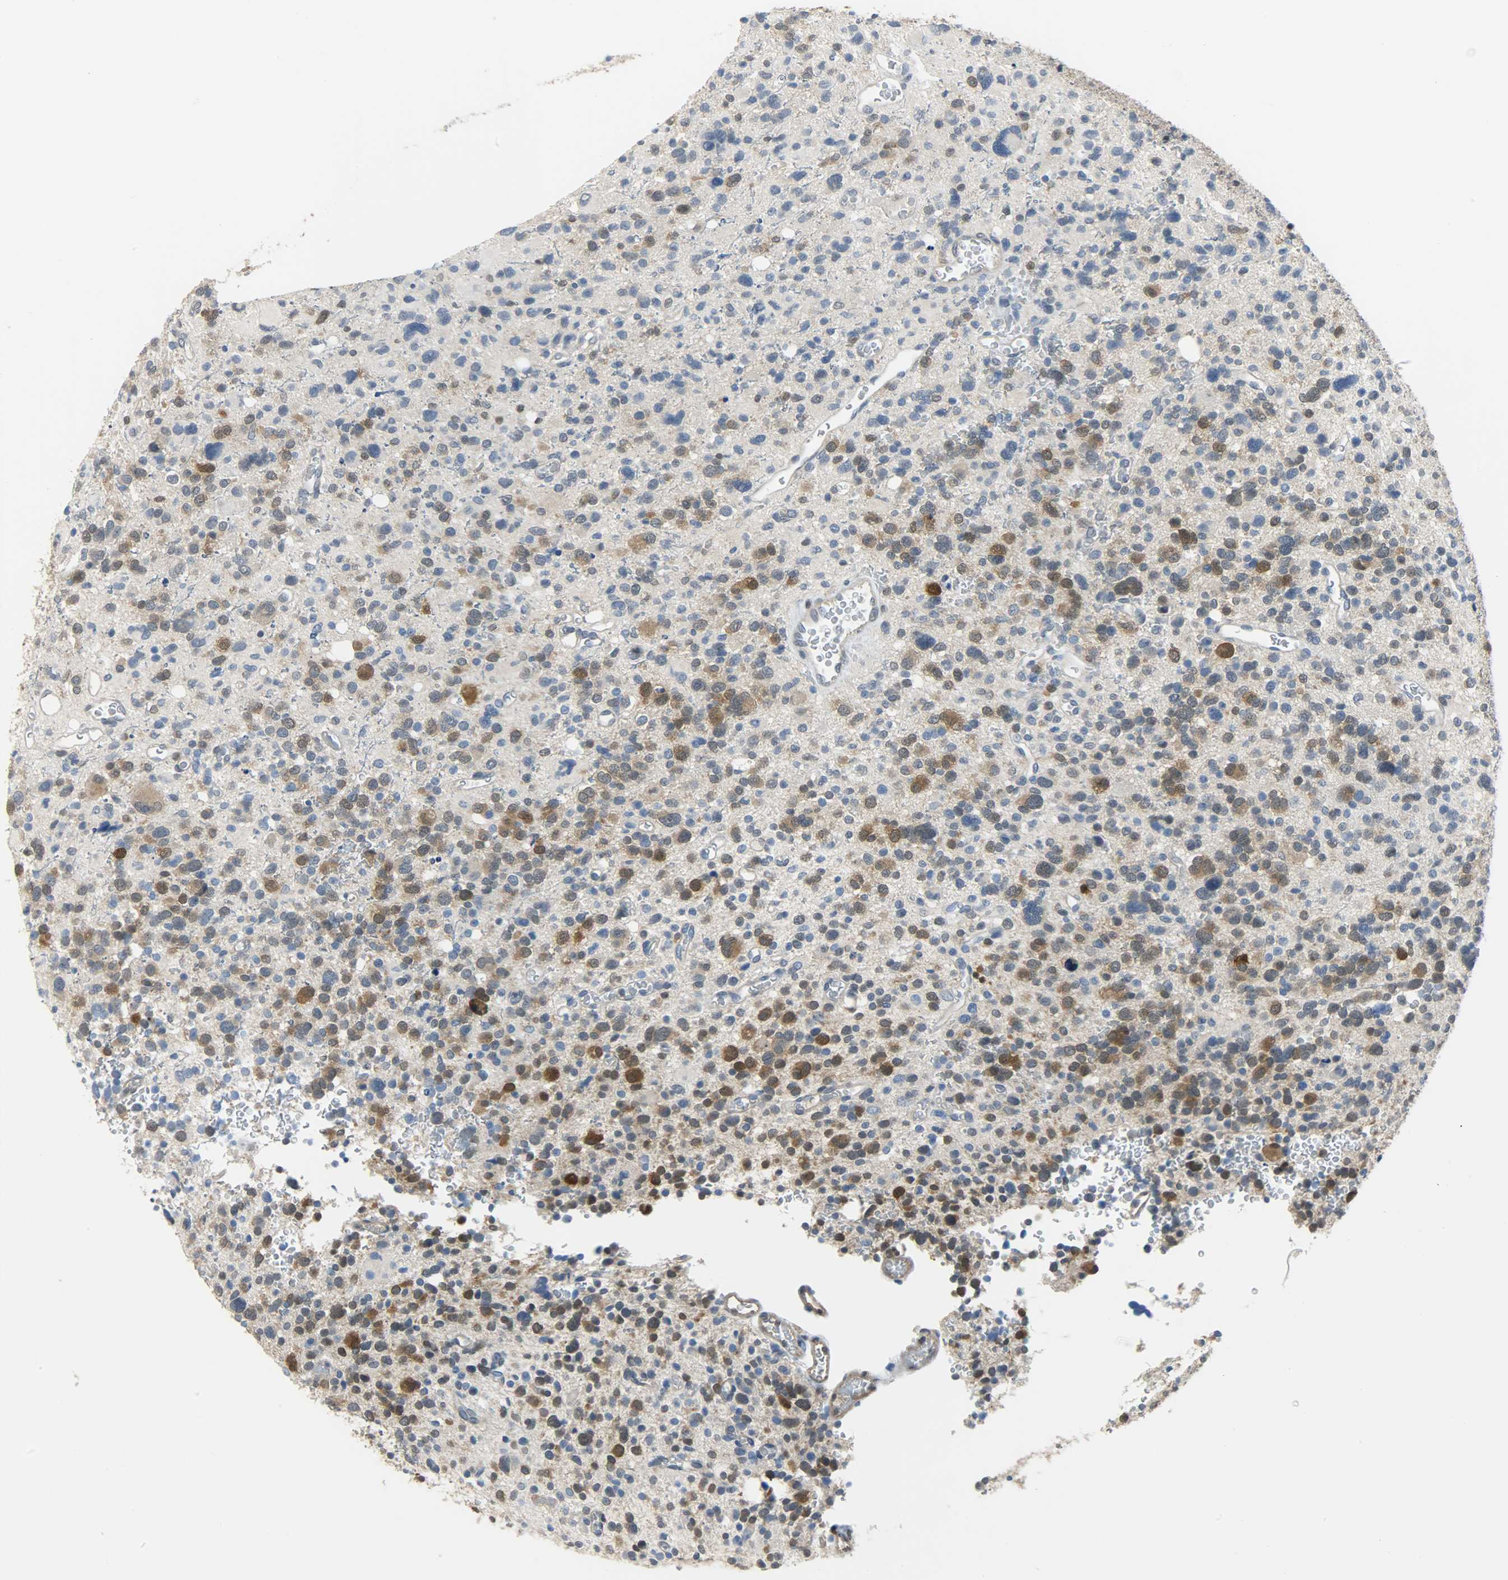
{"staining": {"intensity": "strong", "quantity": ">75%", "location": "cytoplasmic/membranous,nuclear"}, "tissue": "glioma", "cell_type": "Tumor cells", "image_type": "cancer", "snomed": [{"axis": "morphology", "description": "Glioma, malignant, High grade"}, {"axis": "topography", "description": "Brain"}], "caption": "A histopathology image showing strong cytoplasmic/membranous and nuclear positivity in about >75% of tumor cells in glioma, as visualized by brown immunohistochemical staining.", "gene": "EIF4EBP1", "patient": {"sex": "male", "age": 48}}